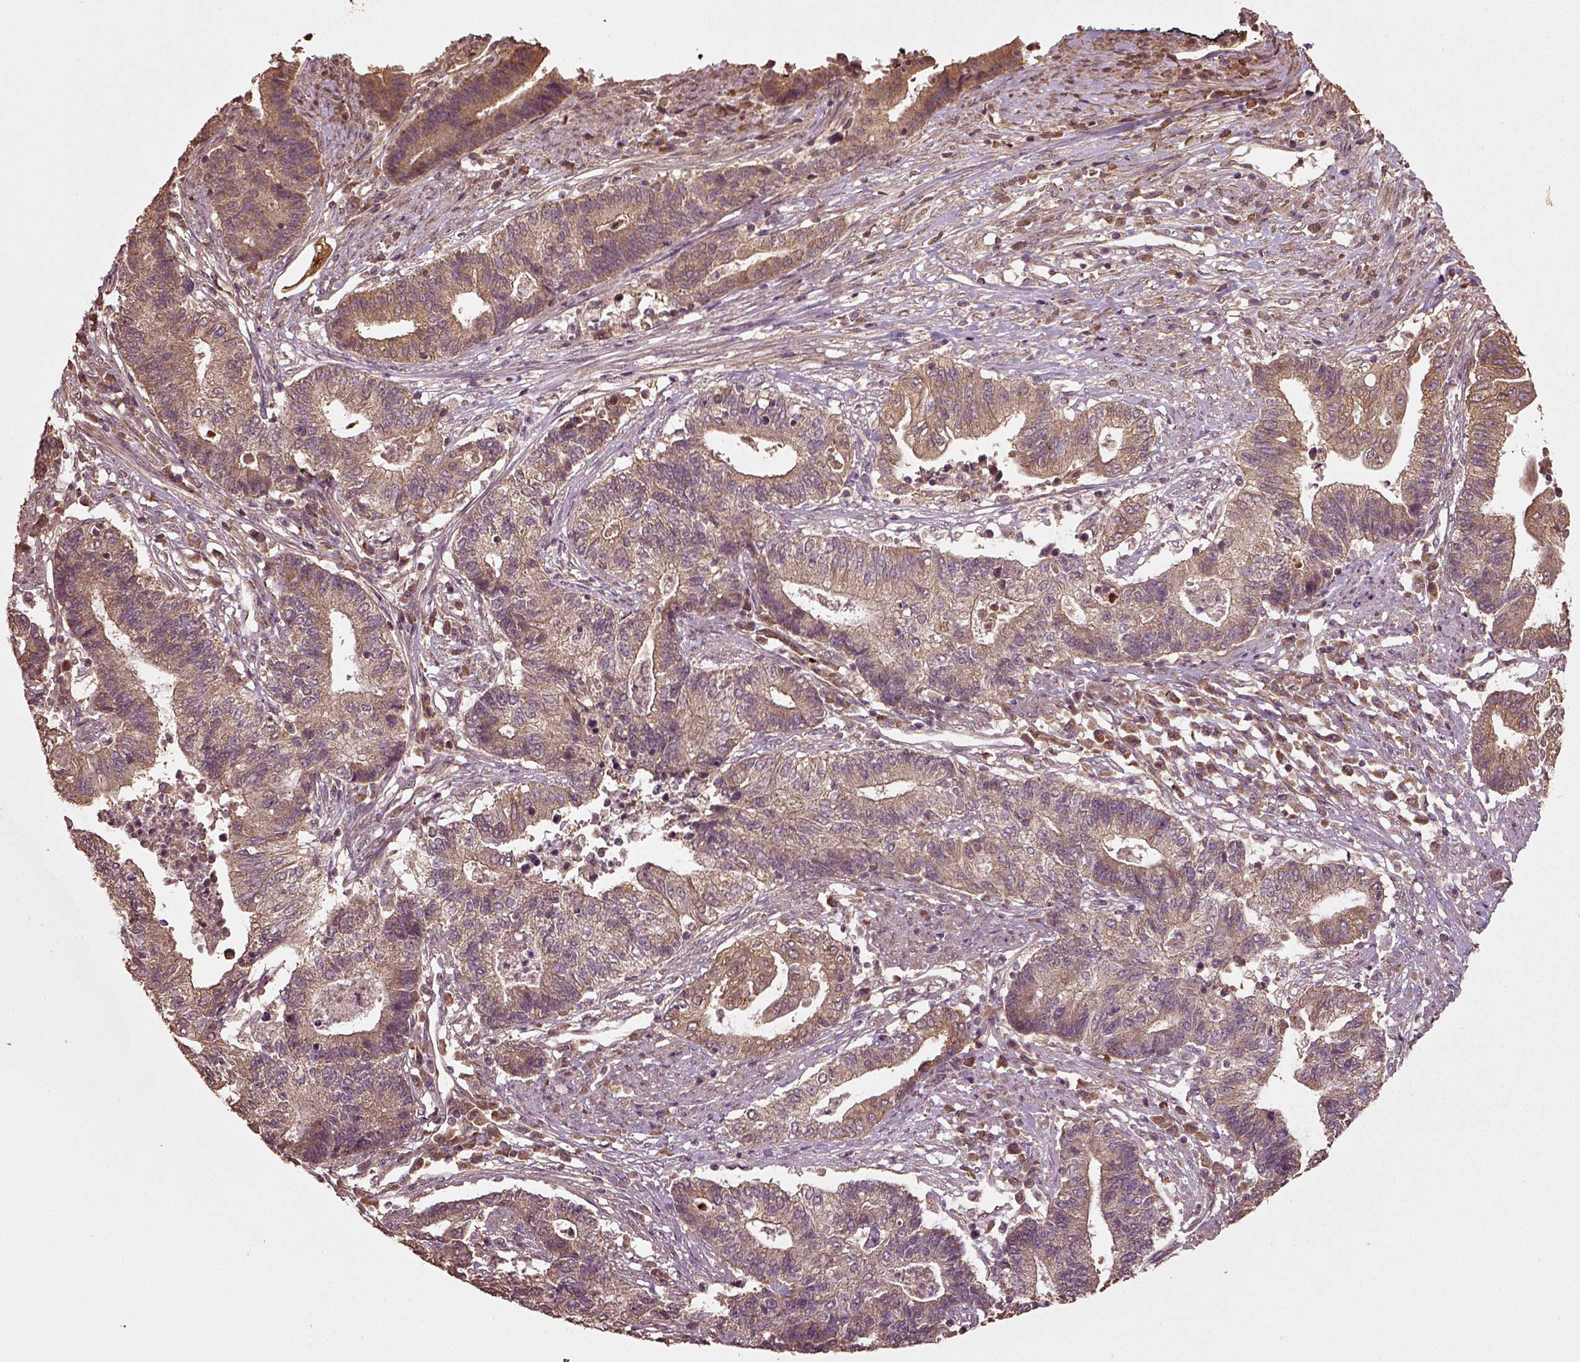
{"staining": {"intensity": "moderate", "quantity": "25%-75%", "location": "cytoplasmic/membranous"}, "tissue": "endometrial cancer", "cell_type": "Tumor cells", "image_type": "cancer", "snomed": [{"axis": "morphology", "description": "Adenocarcinoma, NOS"}, {"axis": "topography", "description": "Uterus"}, {"axis": "topography", "description": "Endometrium"}], "caption": "IHC image of neoplastic tissue: endometrial cancer stained using IHC displays medium levels of moderate protein expression localized specifically in the cytoplasmic/membranous of tumor cells, appearing as a cytoplasmic/membranous brown color.", "gene": "ERV3-1", "patient": {"sex": "female", "age": 54}}